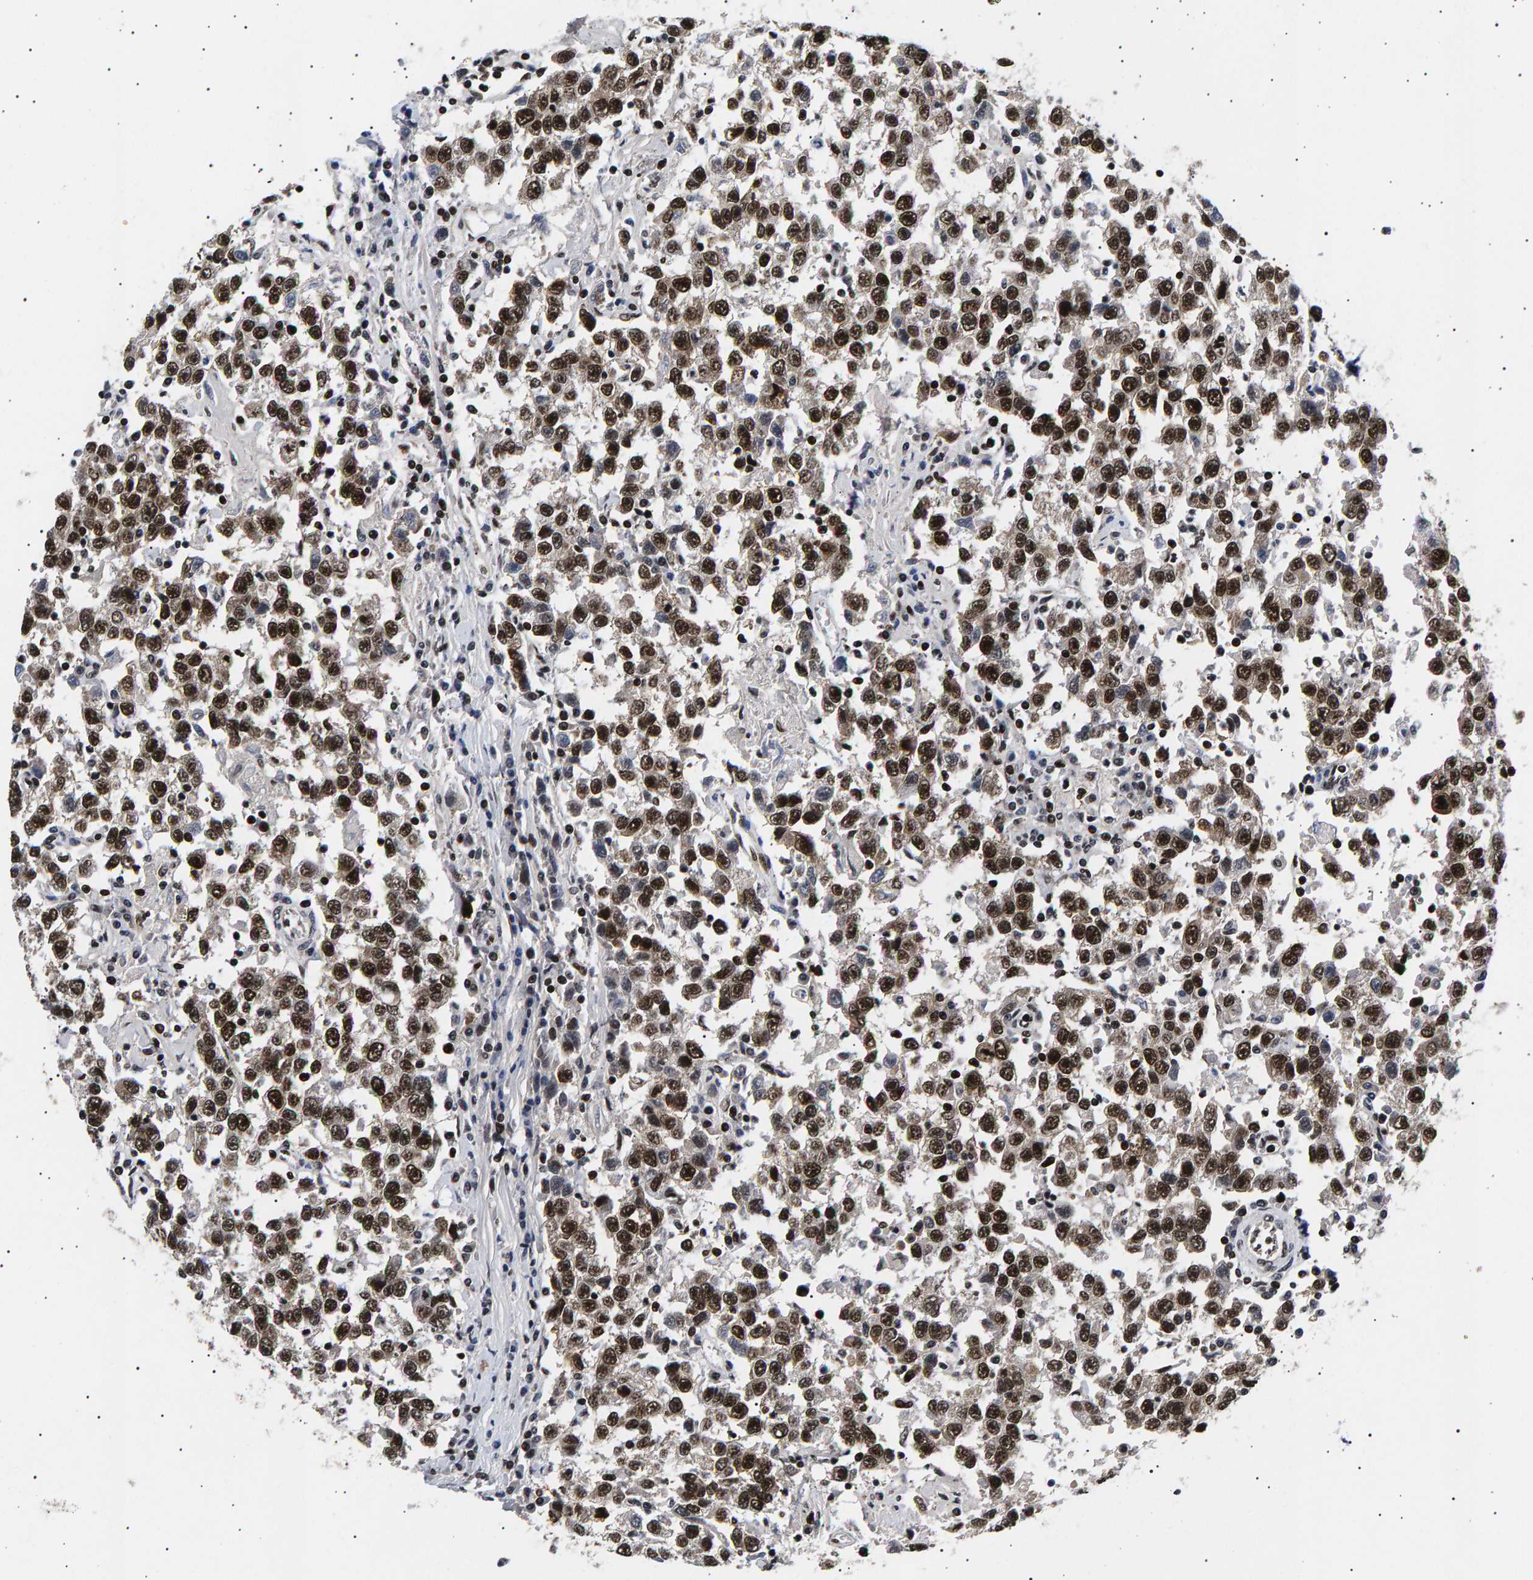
{"staining": {"intensity": "strong", "quantity": ">75%", "location": "nuclear"}, "tissue": "testis cancer", "cell_type": "Tumor cells", "image_type": "cancer", "snomed": [{"axis": "morphology", "description": "Seminoma, NOS"}, {"axis": "topography", "description": "Testis"}], "caption": "Testis cancer (seminoma) tissue exhibits strong nuclear staining in about >75% of tumor cells, visualized by immunohistochemistry.", "gene": "ANKRD40", "patient": {"sex": "male", "age": 41}}